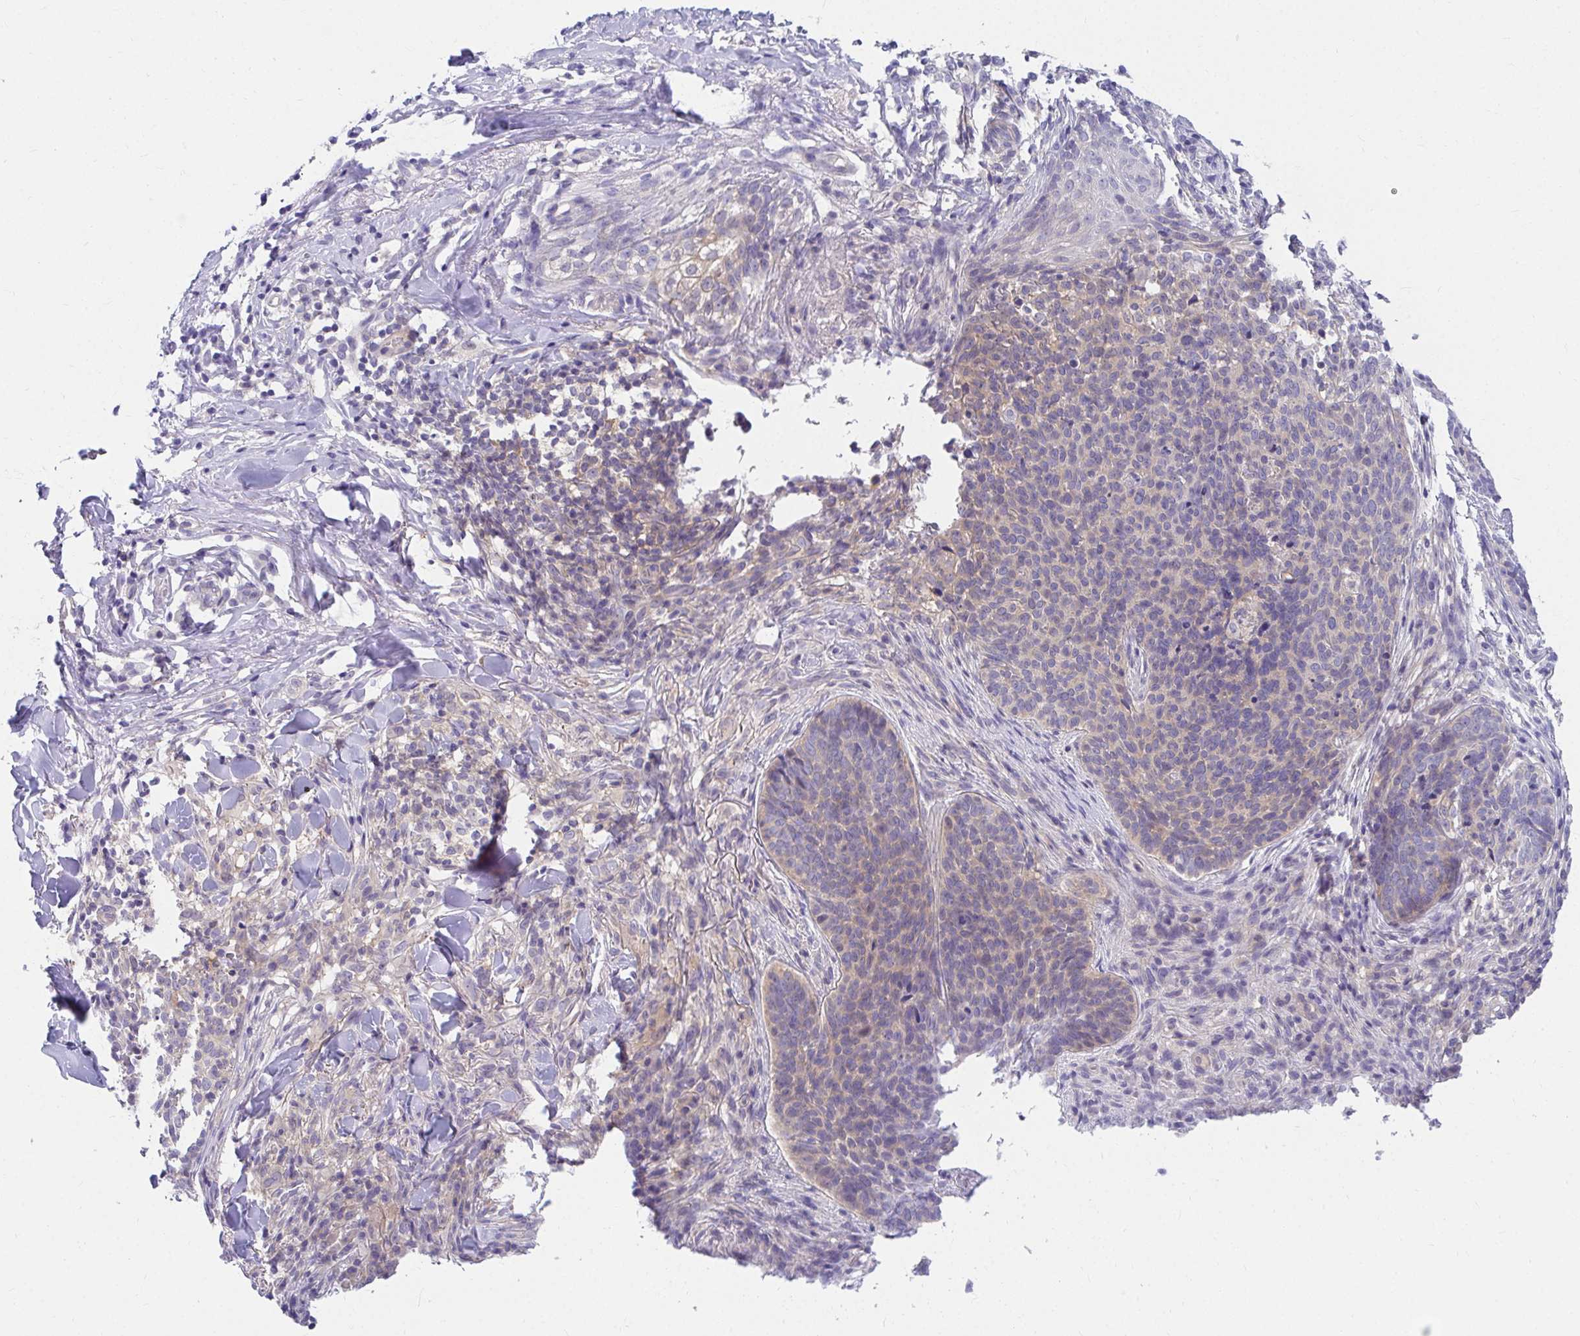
{"staining": {"intensity": "weak", "quantity": "25%-75%", "location": "cytoplasmic/membranous"}, "tissue": "skin cancer", "cell_type": "Tumor cells", "image_type": "cancer", "snomed": [{"axis": "morphology", "description": "Basal cell carcinoma"}, {"axis": "topography", "description": "Skin"}, {"axis": "topography", "description": "Skin of face"}], "caption": "Protein staining of skin cancer (basal cell carcinoma) tissue demonstrates weak cytoplasmic/membranous staining in about 25%-75% of tumor cells.", "gene": "C19orf81", "patient": {"sex": "male", "age": 56}}